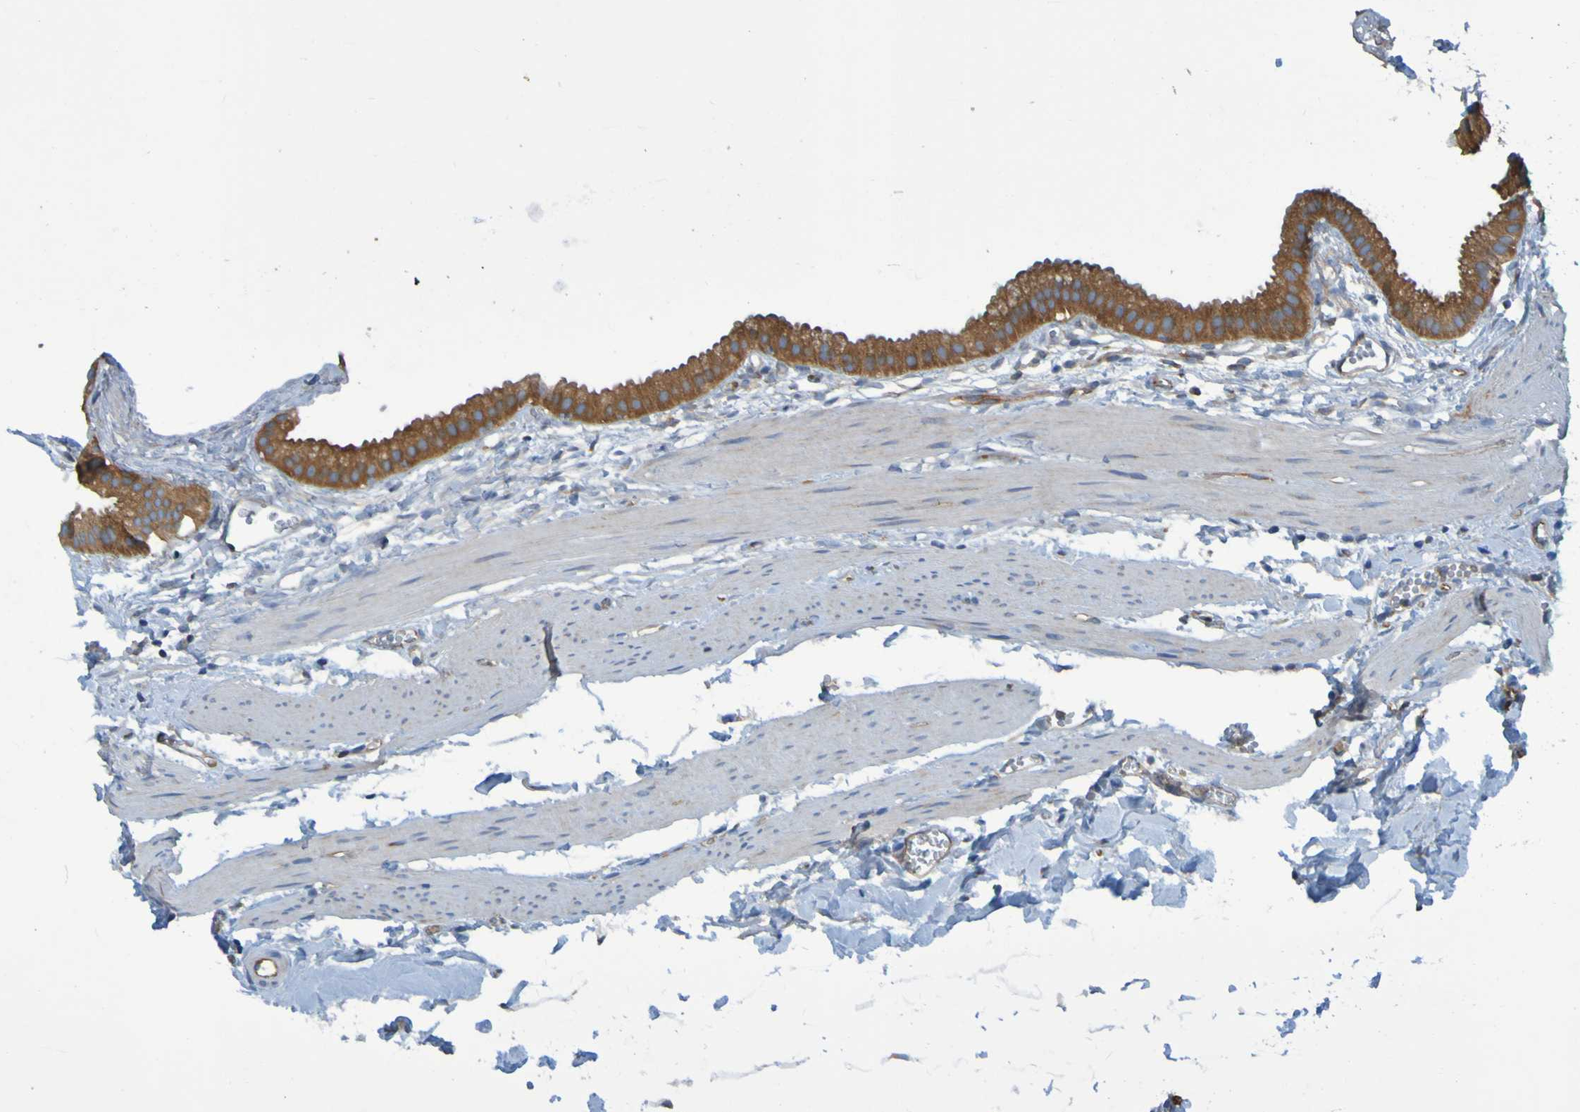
{"staining": {"intensity": "moderate", "quantity": ">75%", "location": "cytoplasmic/membranous"}, "tissue": "gallbladder", "cell_type": "Glandular cells", "image_type": "normal", "snomed": [{"axis": "morphology", "description": "Normal tissue, NOS"}, {"axis": "topography", "description": "Gallbladder"}], "caption": "Immunohistochemical staining of benign human gallbladder shows moderate cytoplasmic/membranous protein expression in about >75% of glandular cells. (Brightfield microscopy of DAB IHC at high magnification).", "gene": "DNAJC4", "patient": {"sex": "female", "age": 64}}